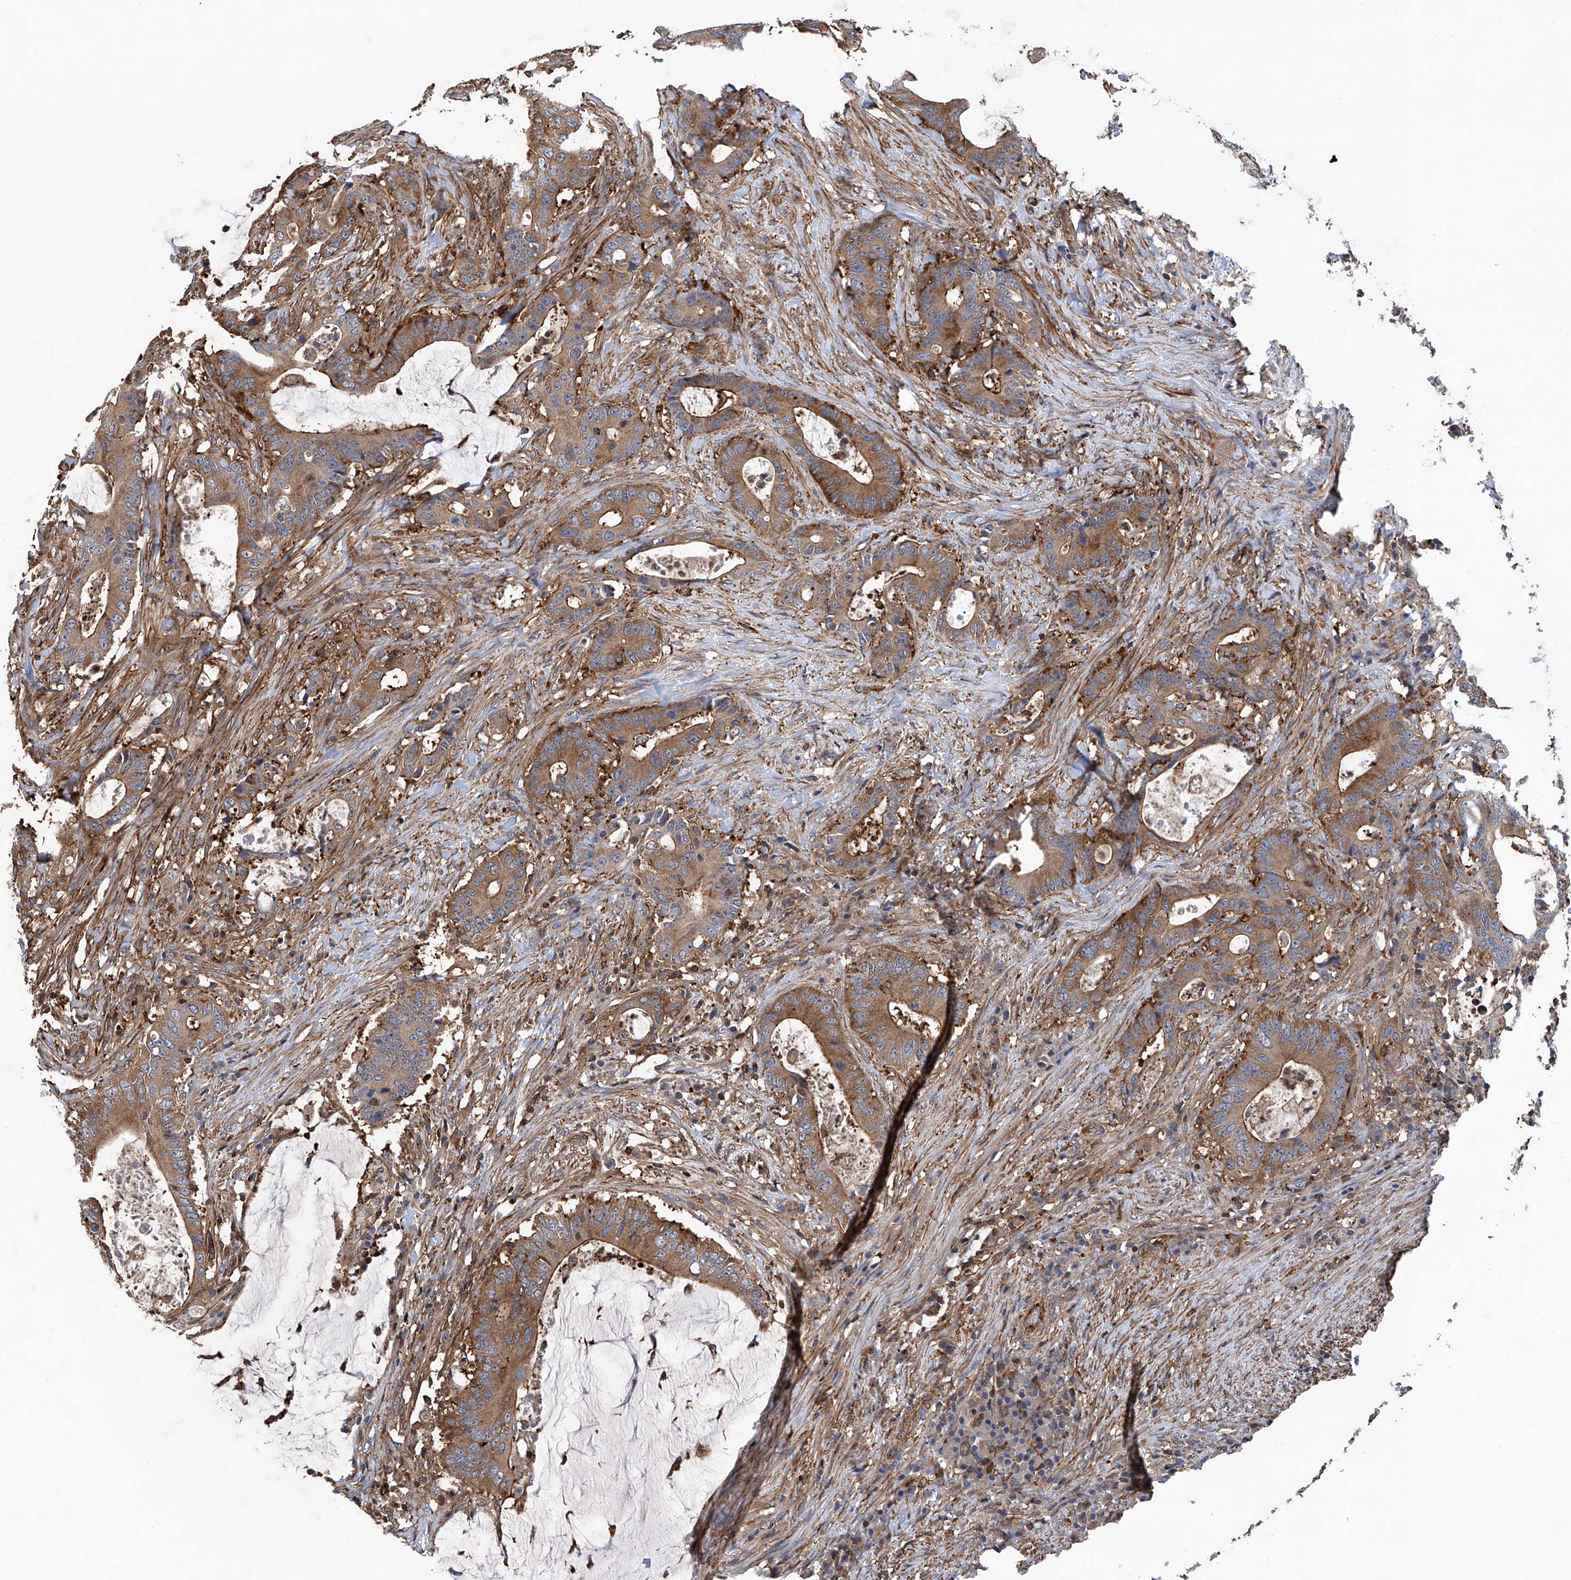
{"staining": {"intensity": "moderate", "quantity": ">75%", "location": "cytoplasmic/membranous"}, "tissue": "colorectal cancer", "cell_type": "Tumor cells", "image_type": "cancer", "snomed": [{"axis": "morphology", "description": "Adenocarcinoma, NOS"}, {"axis": "topography", "description": "Colon"}], "caption": "Moderate cytoplasmic/membranous staining is present in about >75% of tumor cells in adenocarcinoma (colorectal). Nuclei are stained in blue.", "gene": "NT5C3A", "patient": {"sex": "male", "age": 83}}